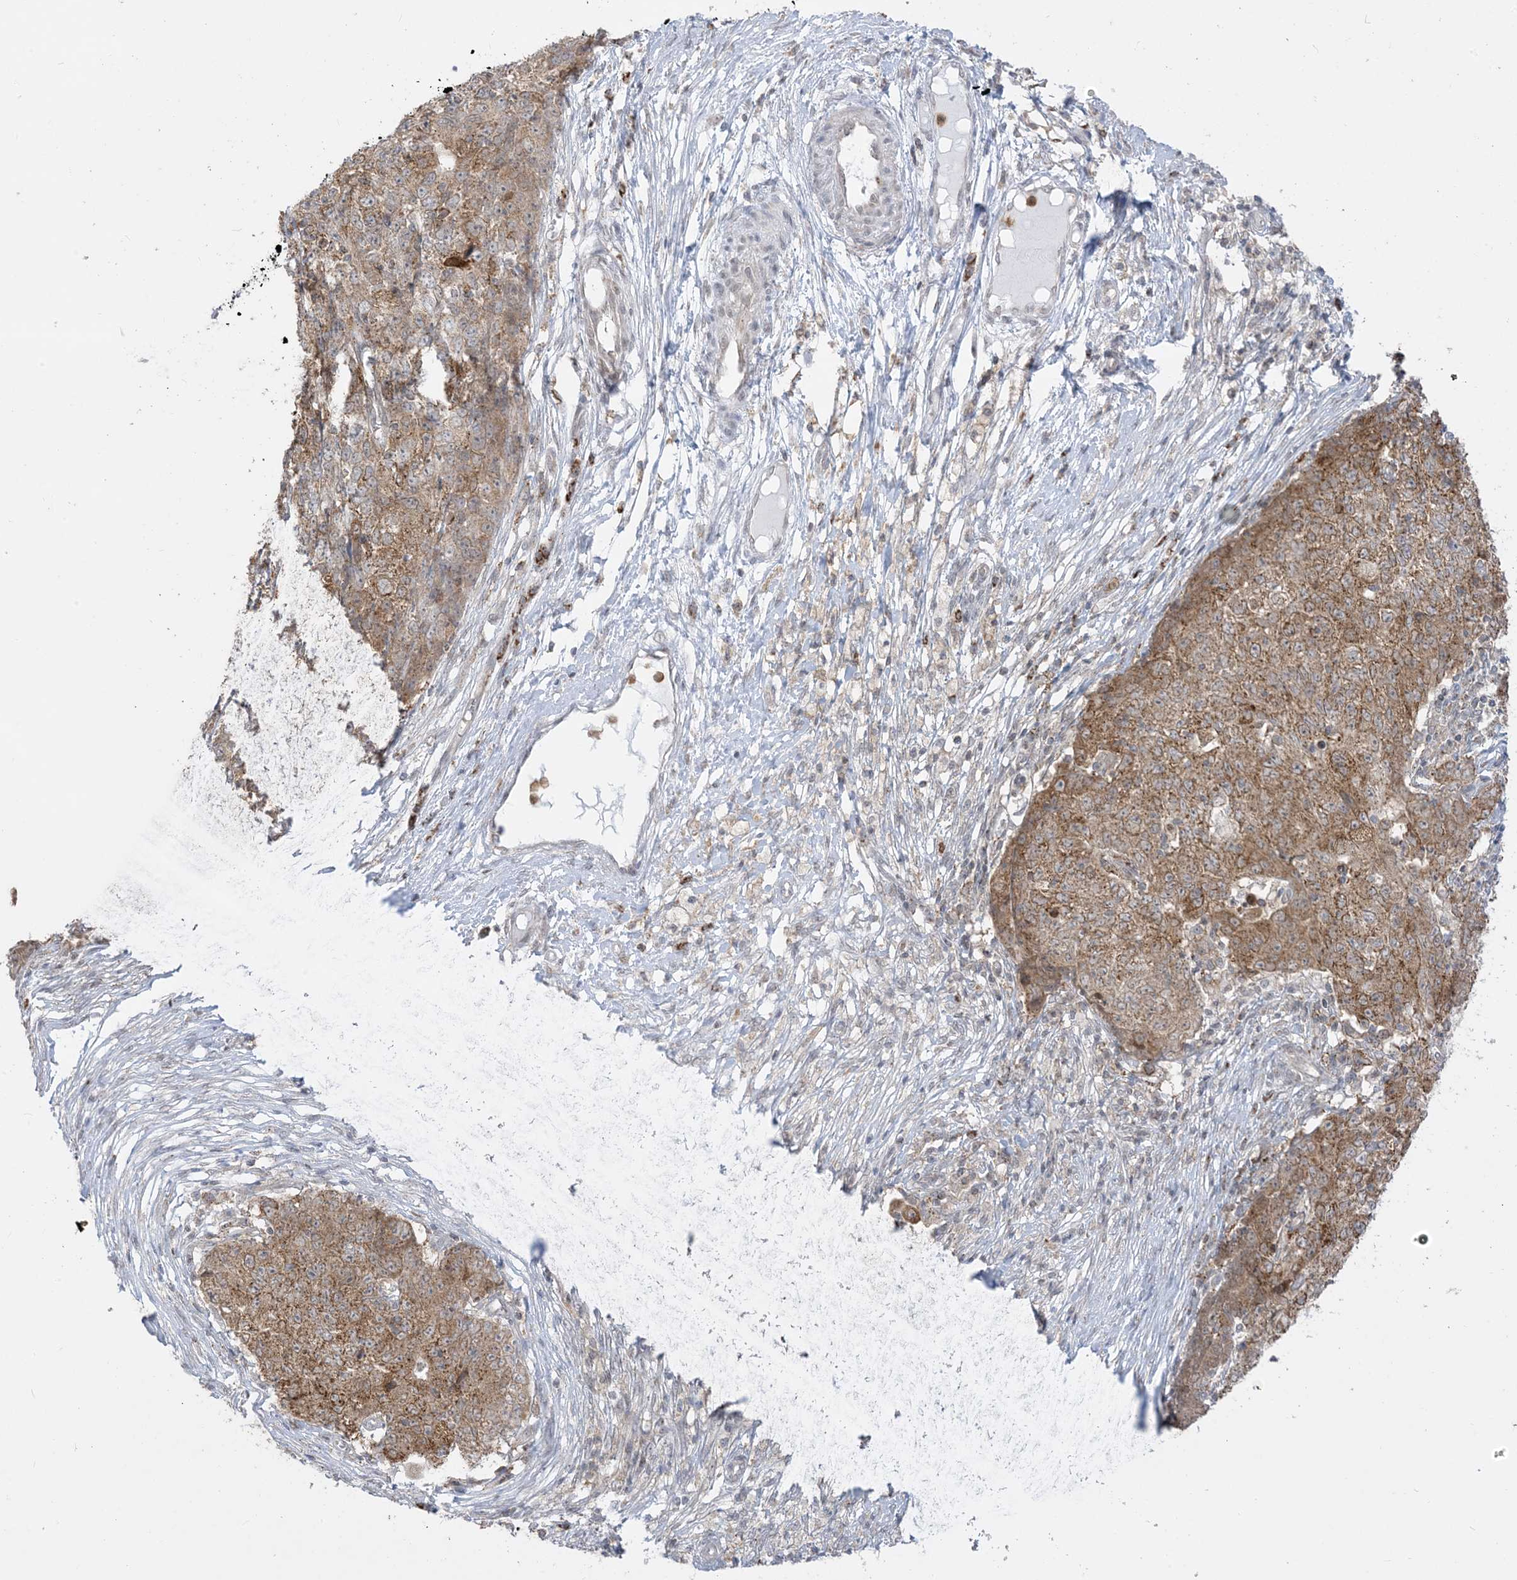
{"staining": {"intensity": "moderate", "quantity": ">75%", "location": "cytoplasmic/membranous"}, "tissue": "ovarian cancer", "cell_type": "Tumor cells", "image_type": "cancer", "snomed": [{"axis": "morphology", "description": "Carcinoma, endometroid"}, {"axis": "topography", "description": "Ovary"}], "caption": "Human ovarian cancer (endometroid carcinoma) stained for a protein (brown) demonstrates moderate cytoplasmic/membranous positive staining in approximately >75% of tumor cells.", "gene": "KANSL3", "patient": {"sex": "female", "age": 42}}